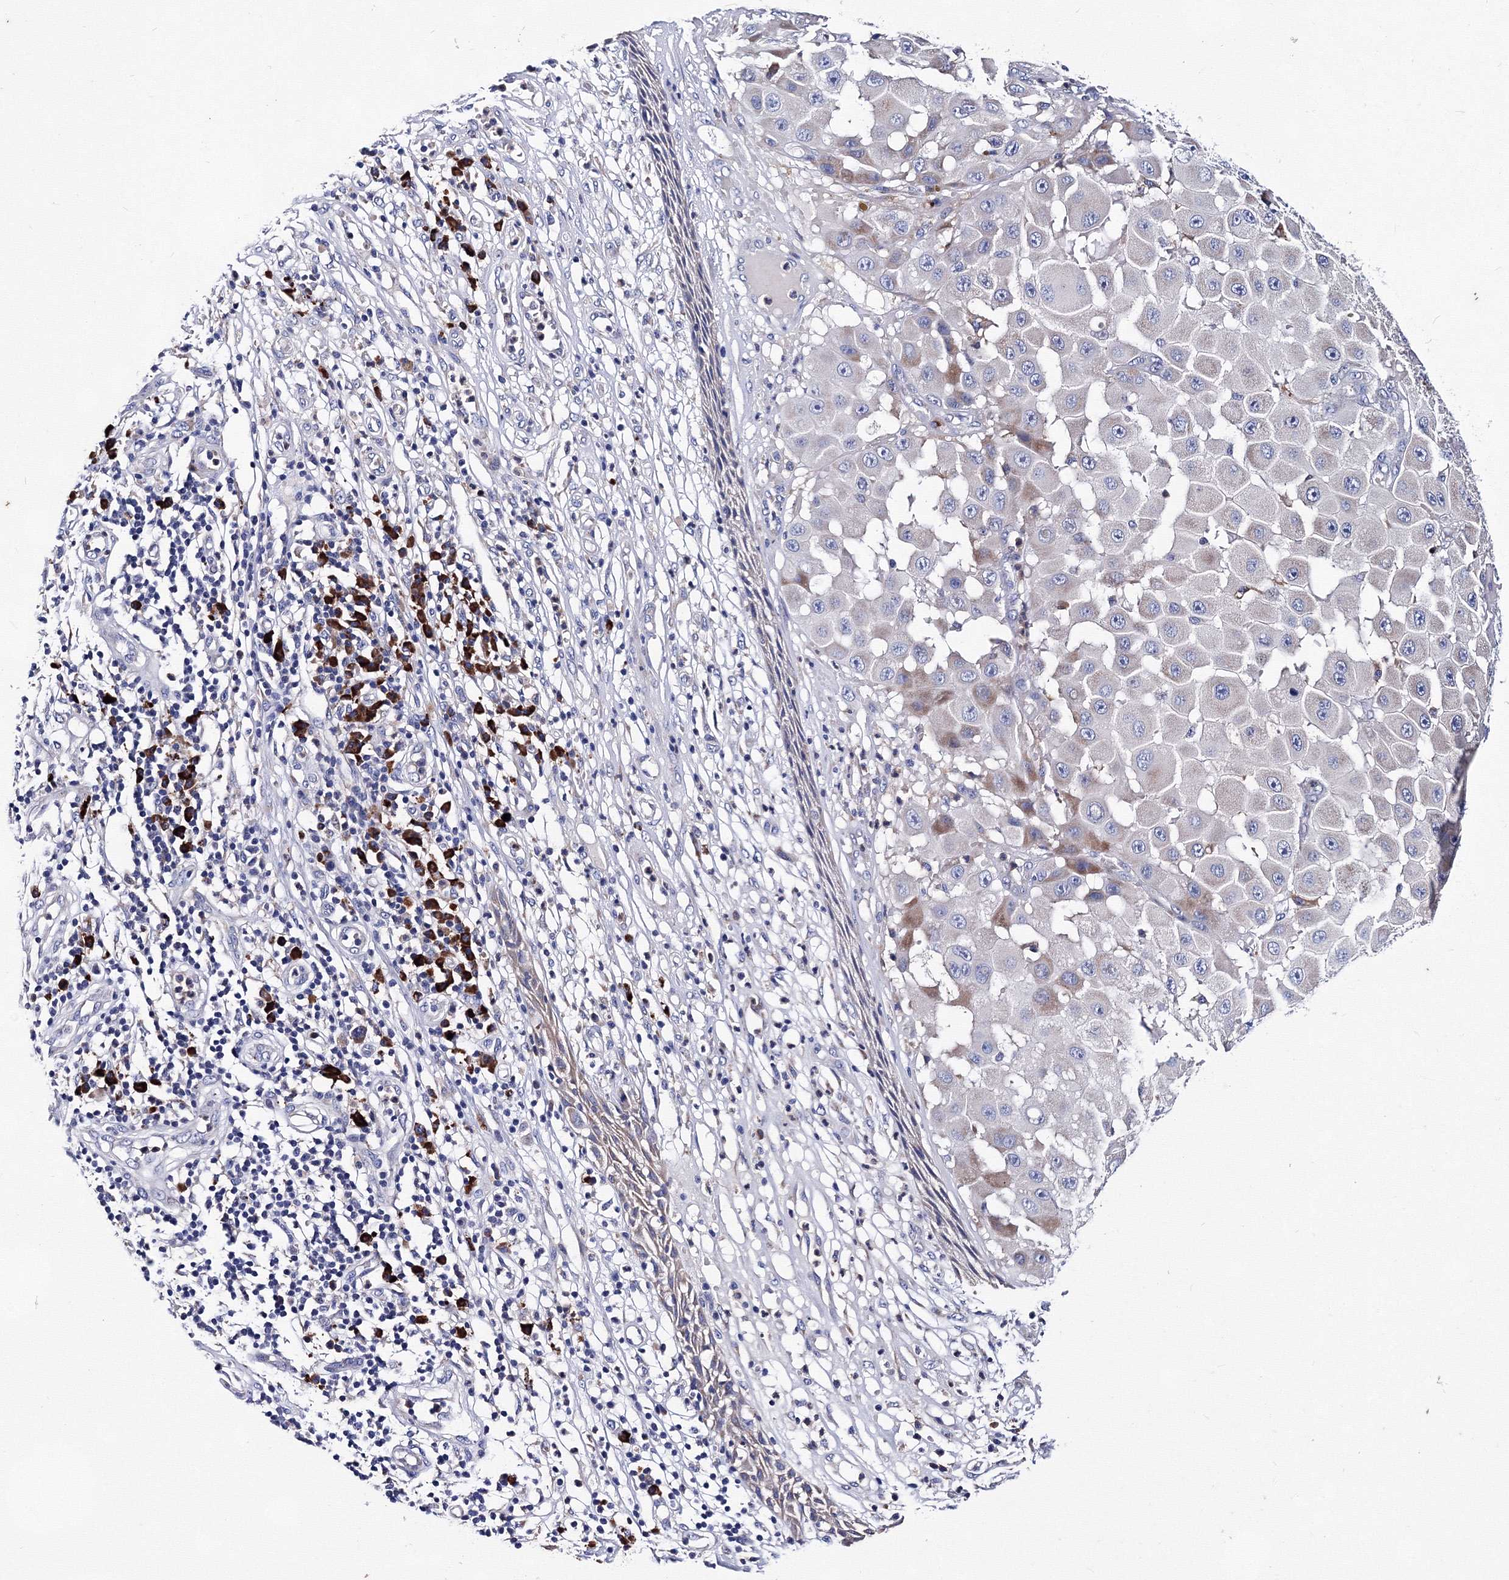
{"staining": {"intensity": "weak", "quantity": "<25%", "location": "cytoplasmic/membranous"}, "tissue": "melanoma", "cell_type": "Tumor cells", "image_type": "cancer", "snomed": [{"axis": "morphology", "description": "Malignant melanoma, NOS"}, {"axis": "topography", "description": "Skin"}], "caption": "A high-resolution photomicrograph shows immunohistochemistry (IHC) staining of melanoma, which demonstrates no significant positivity in tumor cells.", "gene": "TRPM2", "patient": {"sex": "female", "age": 81}}